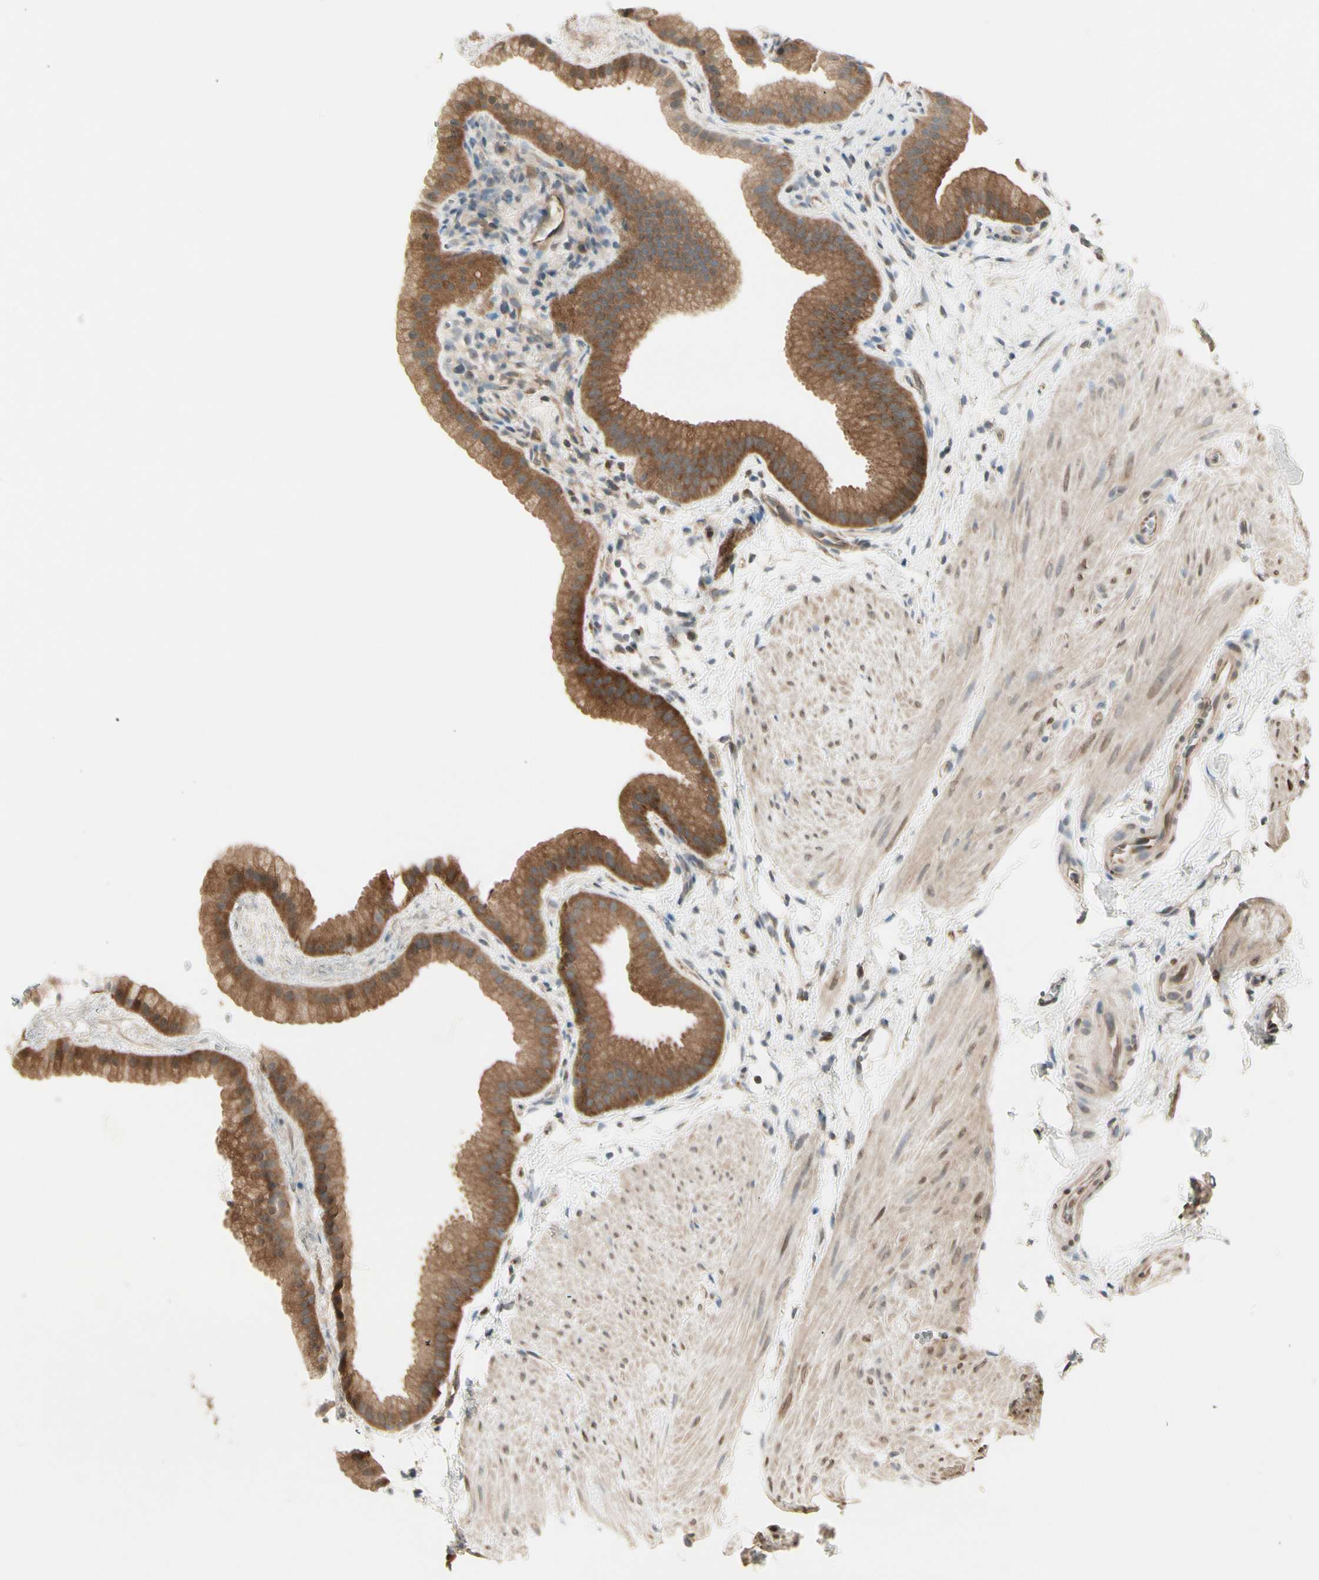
{"staining": {"intensity": "moderate", "quantity": ">75%", "location": "cytoplasmic/membranous"}, "tissue": "gallbladder", "cell_type": "Glandular cells", "image_type": "normal", "snomed": [{"axis": "morphology", "description": "Normal tissue, NOS"}, {"axis": "topography", "description": "Gallbladder"}], "caption": "Glandular cells show moderate cytoplasmic/membranous expression in approximately >75% of cells in benign gallbladder. Immunohistochemistry (ihc) stains the protein in brown and the nuclei are stained blue.", "gene": "OXSR1", "patient": {"sex": "female", "age": 64}}